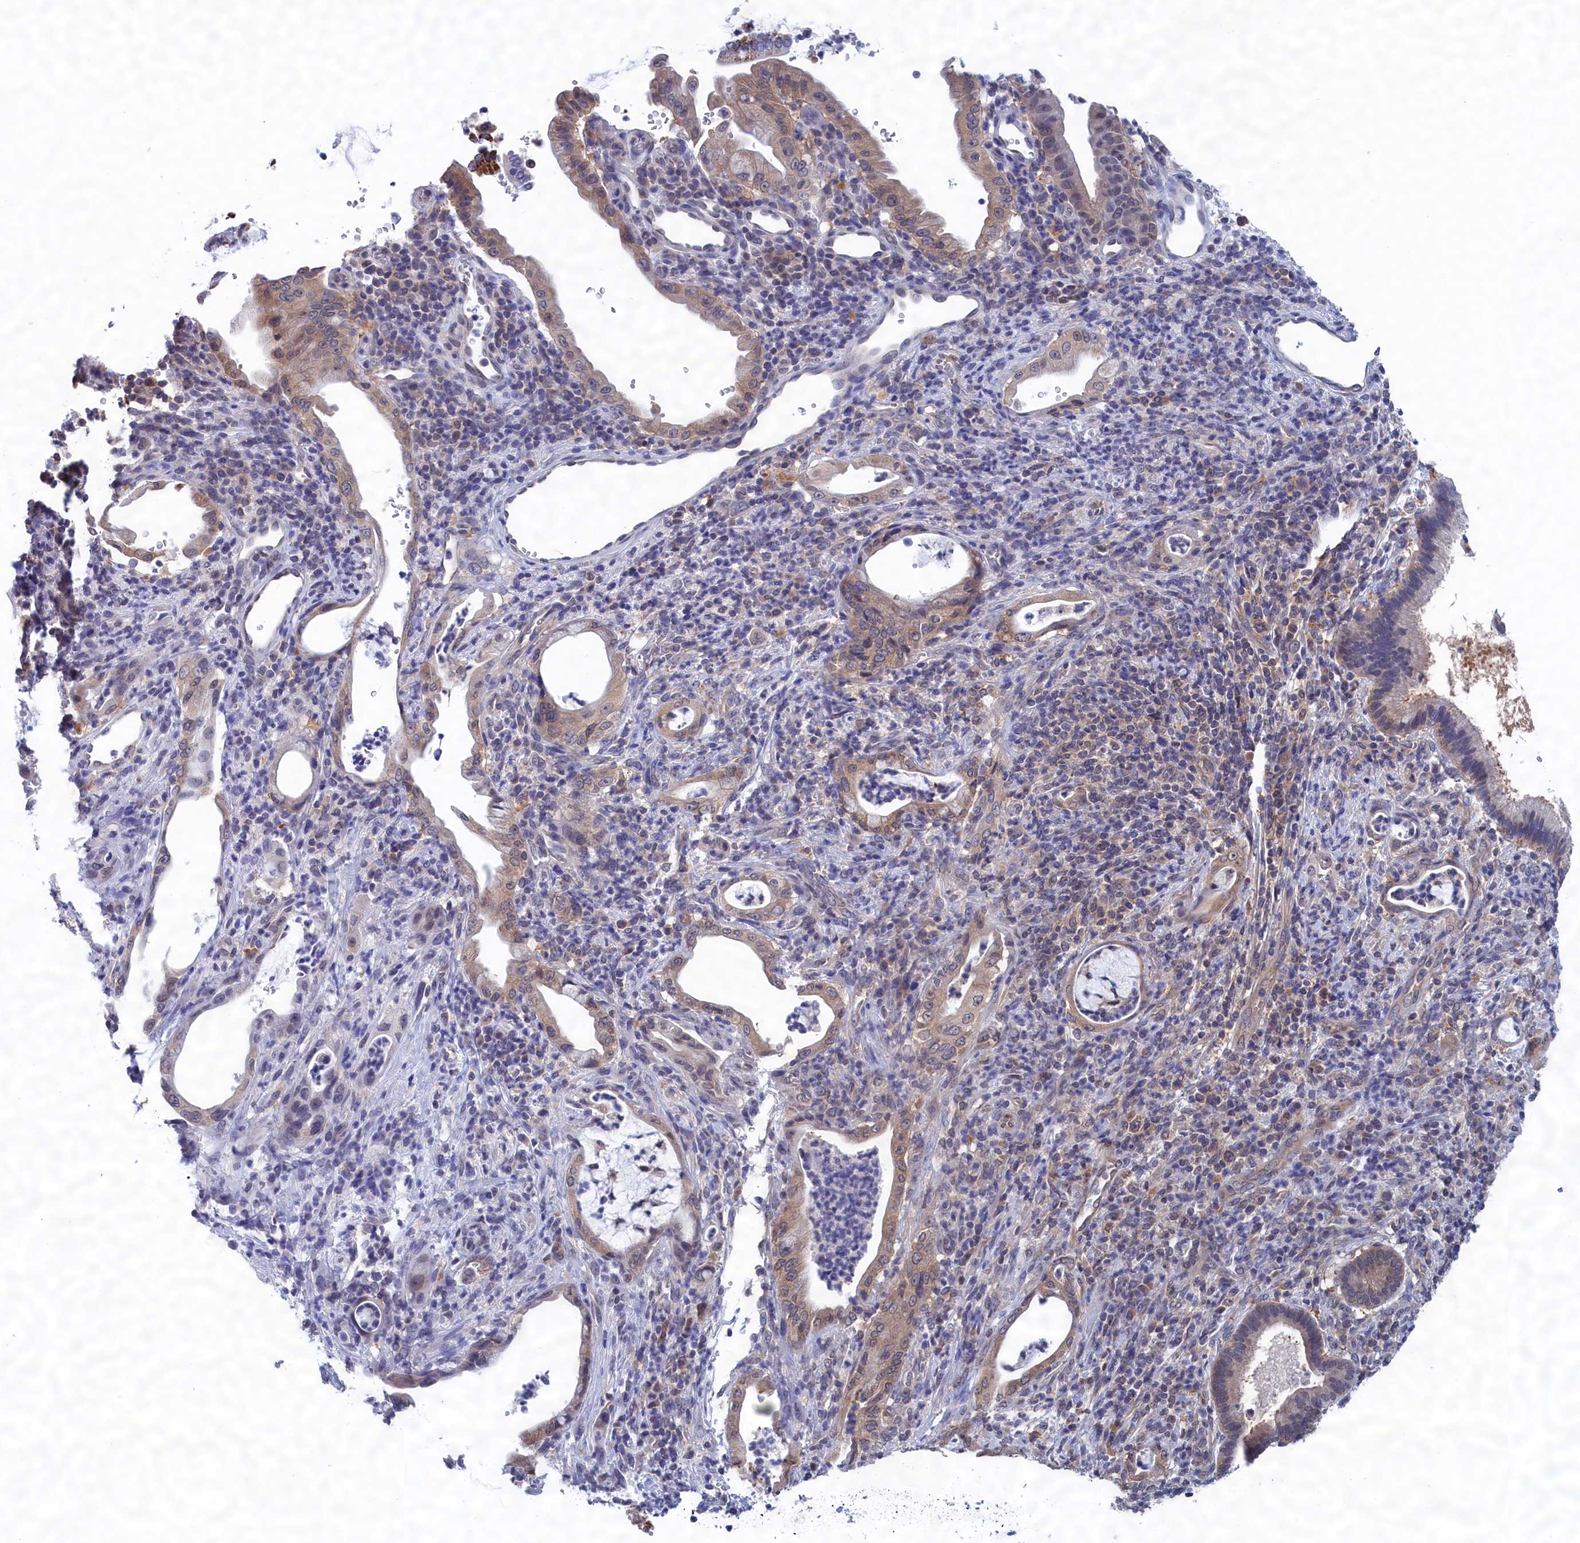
{"staining": {"intensity": "weak", "quantity": "25%-75%", "location": "cytoplasmic/membranous"}, "tissue": "pancreatic cancer", "cell_type": "Tumor cells", "image_type": "cancer", "snomed": [{"axis": "morphology", "description": "Normal tissue, NOS"}, {"axis": "morphology", "description": "Adenocarcinoma, NOS"}, {"axis": "topography", "description": "Pancreas"}], "caption": "Pancreatic cancer (adenocarcinoma) stained with a brown dye demonstrates weak cytoplasmic/membranous positive staining in approximately 25%-75% of tumor cells.", "gene": "PGP", "patient": {"sex": "female", "age": 55}}